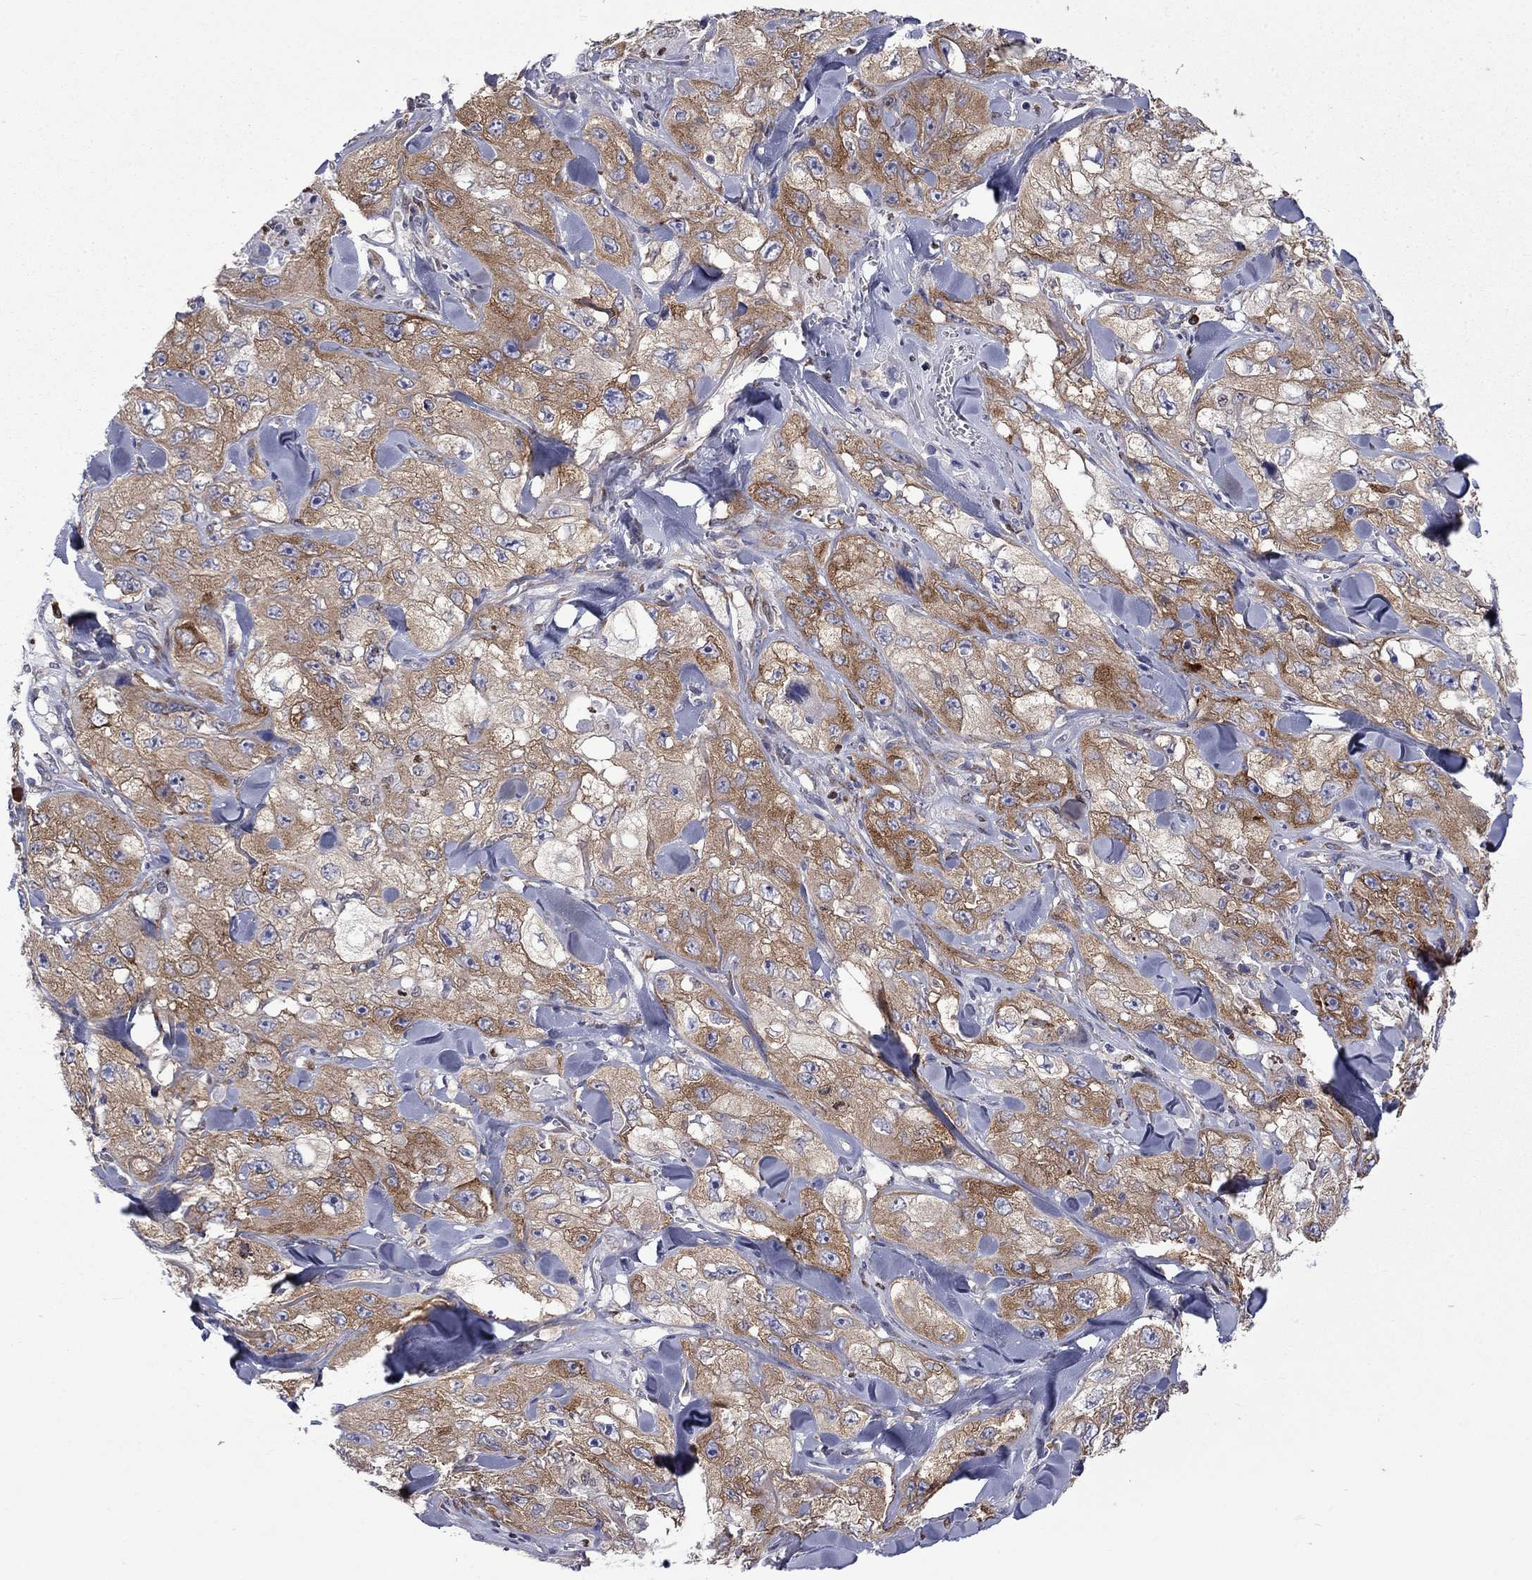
{"staining": {"intensity": "moderate", "quantity": ">75%", "location": "cytoplasmic/membranous"}, "tissue": "skin cancer", "cell_type": "Tumor cells", "image_type": "cancer", "snomed": [{"axis": "morphology", "description": "Squamous cell carcinoma, NOS"}, {"axis": "topography", "description": "Skin"}, {"axis": "topography", "description": "Subcutis"}], "caption": "Immunohistochemical staining of human skin squamous cell carcinoma reveals medium levels of moderate cytoplasmic/membranous positivity in approximately >75% of tumor cells.", "gene": "PABPC4", "patient": {"sex": "male", "age": 73}}